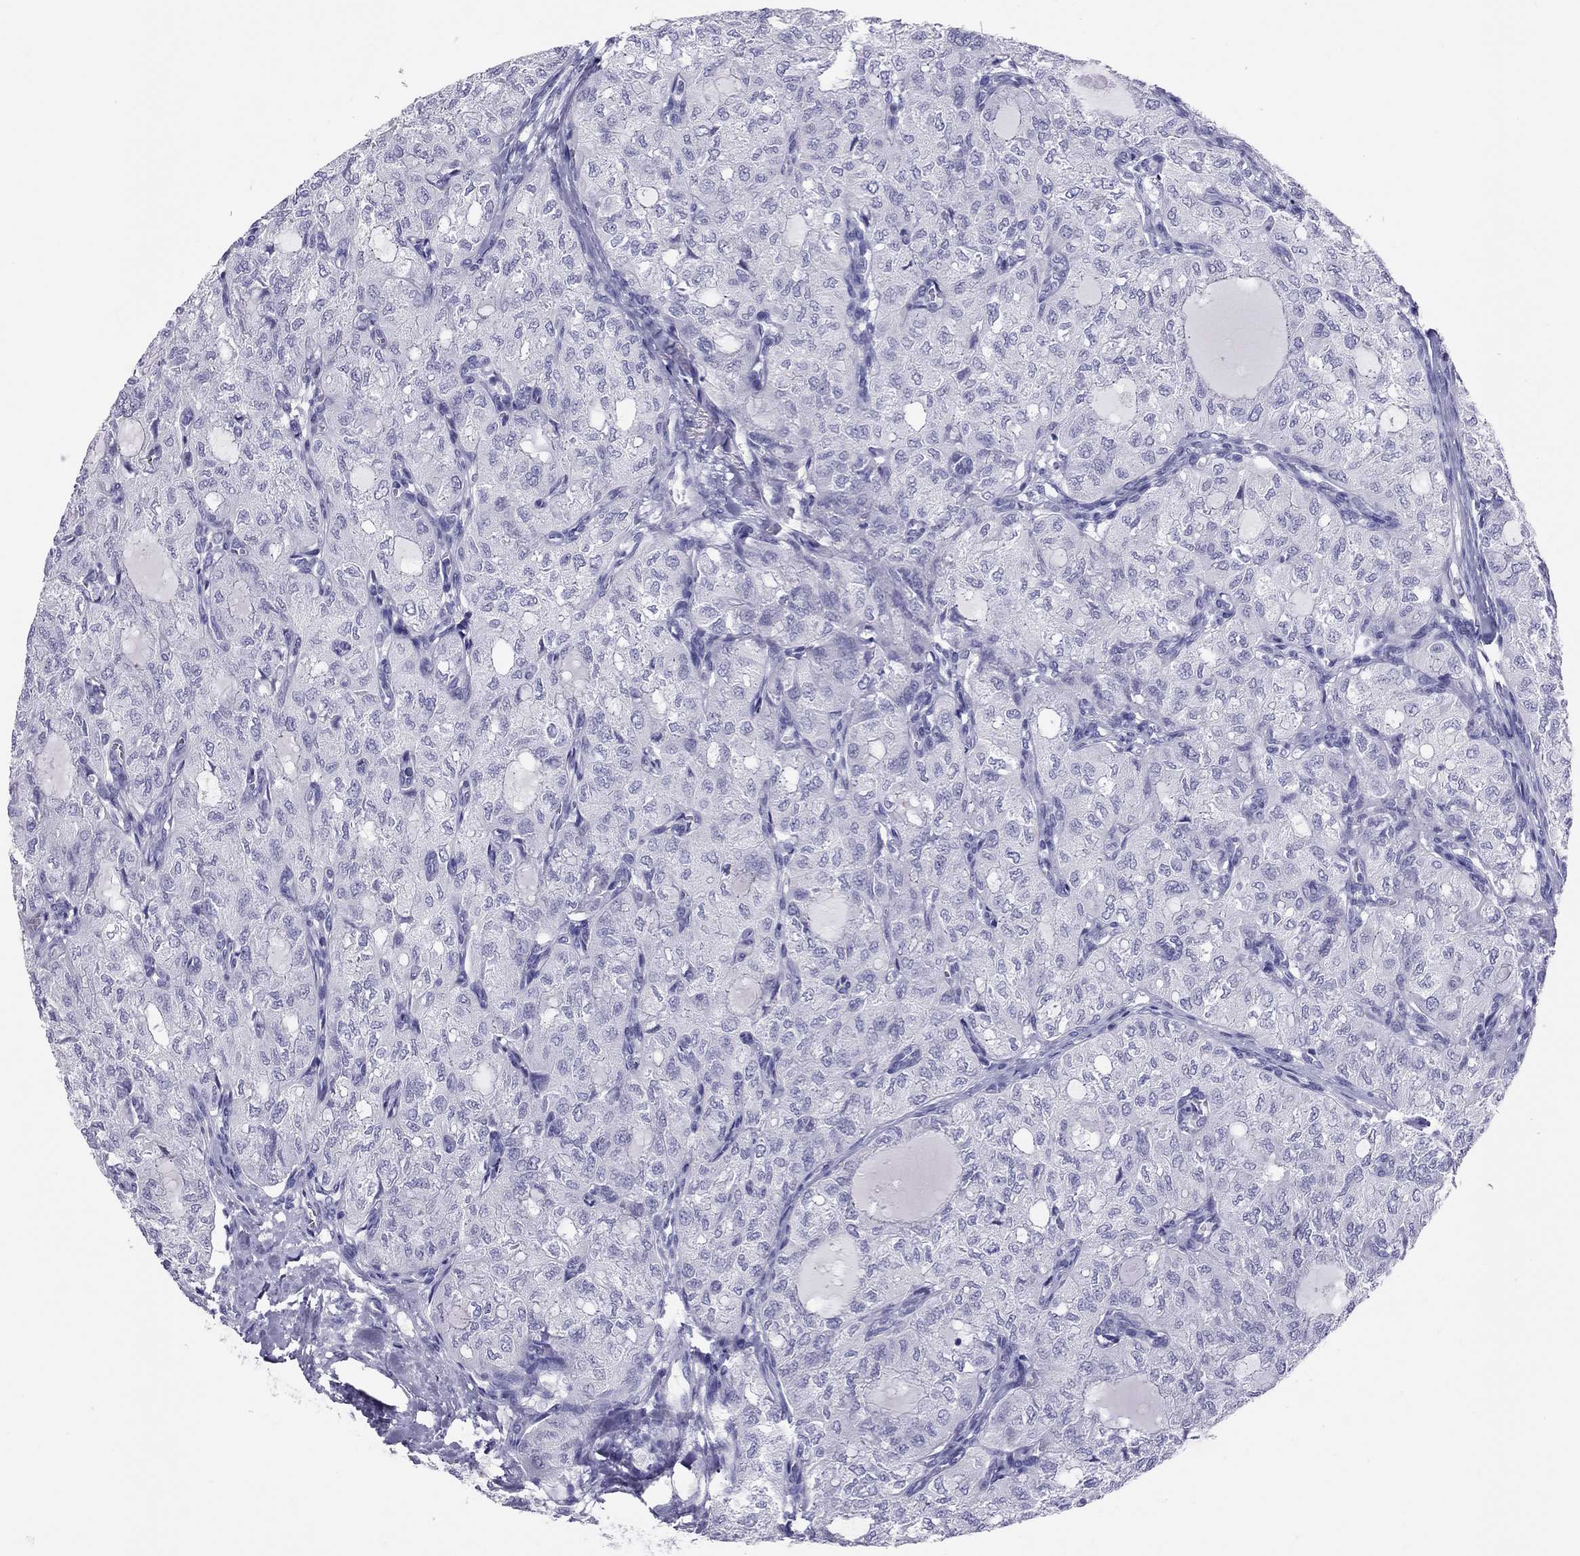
{"staining": {"intensity": "negative", "quantity": "none", "location": "none"}, "tissue": "thyroid cancer", "cell_type": "Tumor cells", "image_type": "cancer", "snomed": [{"axis": "morphology", "description": "Follicular adenoma carcinoma, NOS"}, {"axis": "topography", "description": "Thyroid gland"}], "caption": "Protein analysis of thyroid cancer (follicular adenoma carcinoma) exhibits no significant staining in tumor cells.", "gene": "PSMB11", "patient": {"sex": "male", "age": 75}}